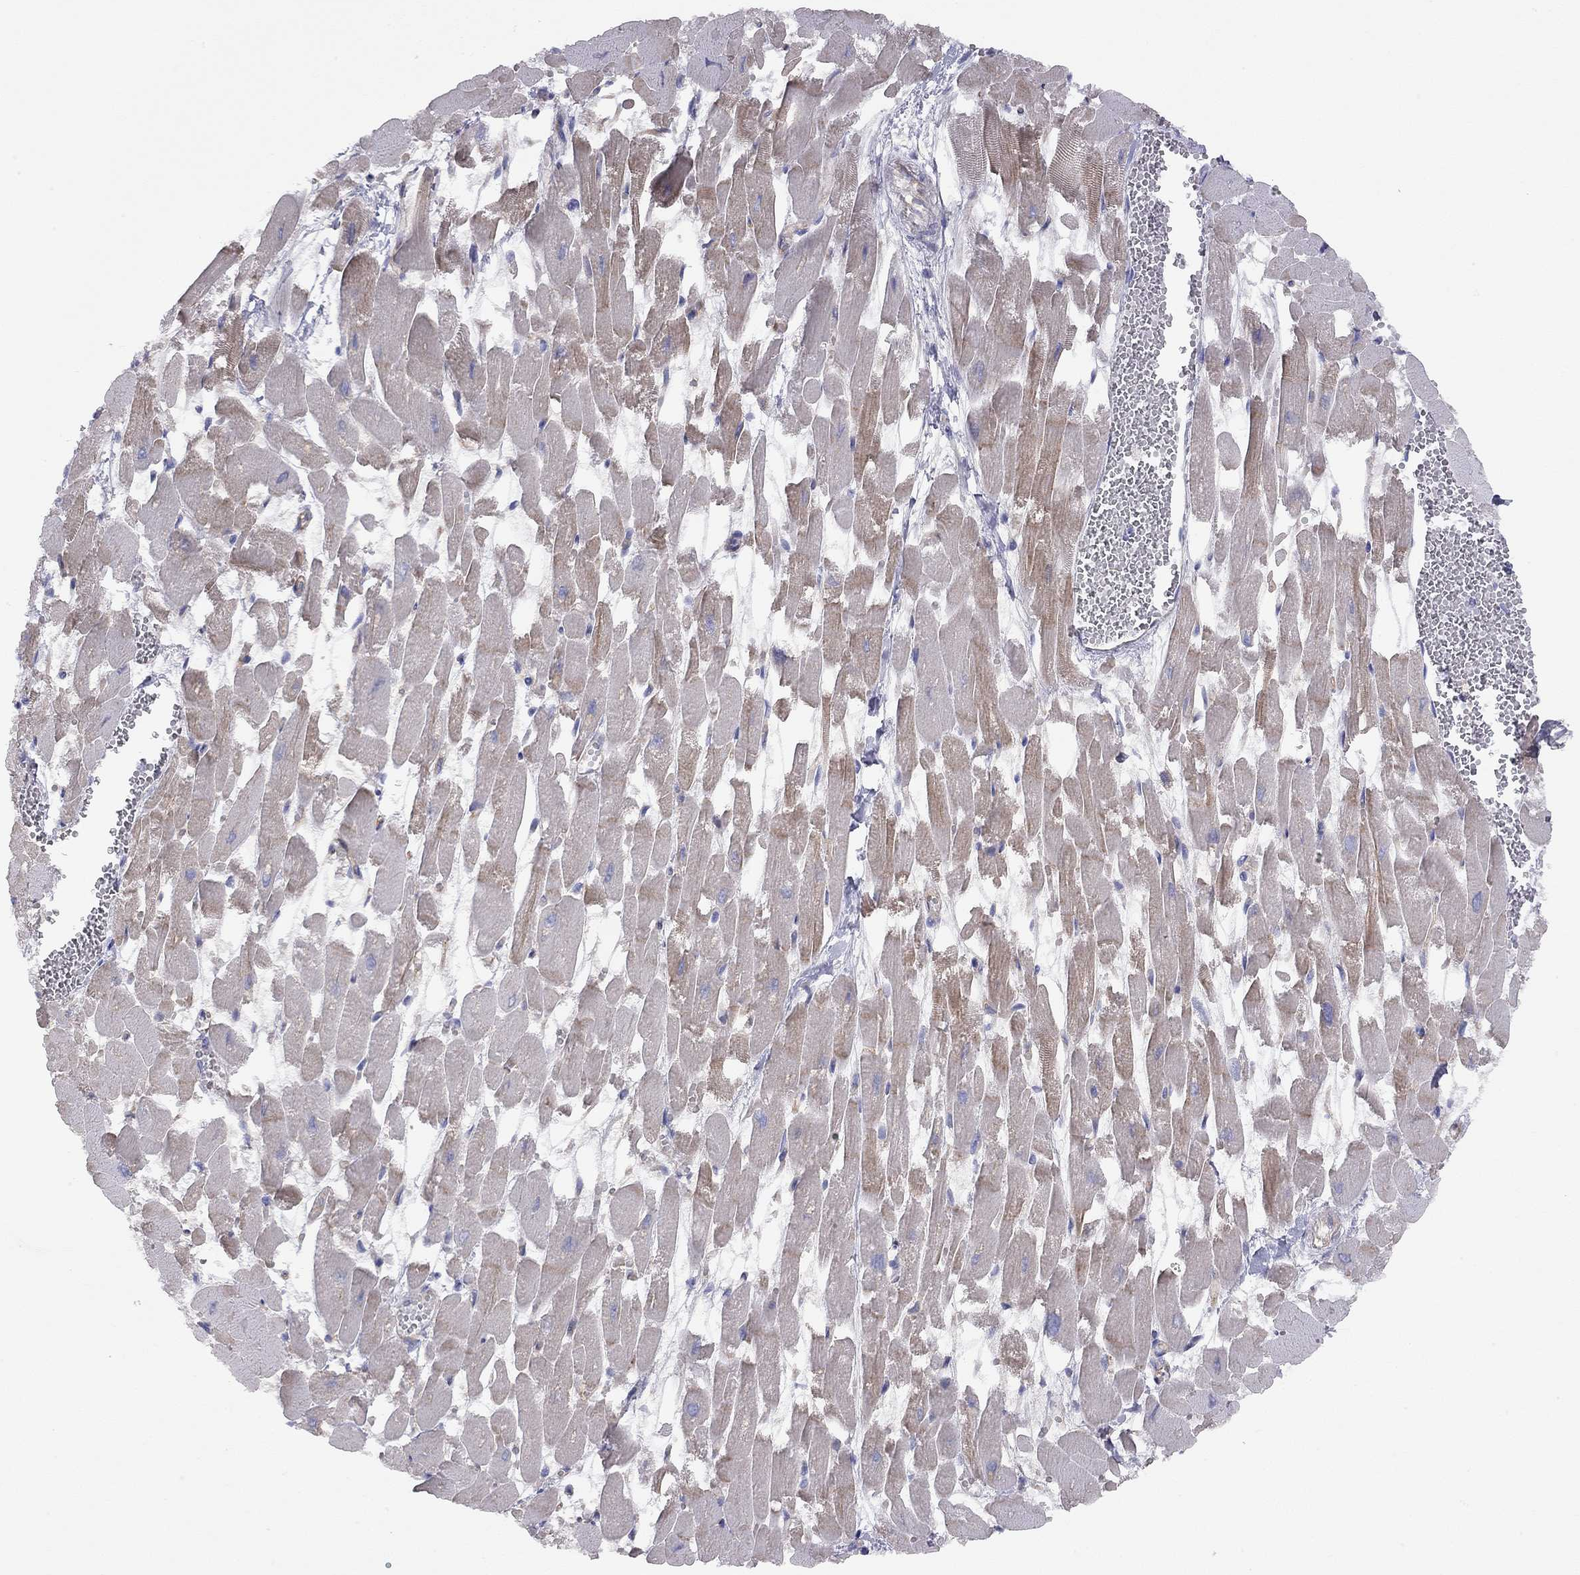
{"staining": {"intensity": "moderate", "quantity": "<25%", "location": "cytoplasmic/membranous"}, "tissue": "heart muscle", "cell_type": "Cardiomyocytes", "image_type": "normal", "snomed": [{"axis": "morphology", "description": "Normal tissue, NOS"}, {"axis": "topography", "description": "Heart"}], "caption": "Human heart muscle stained for a protein (brown) reveals moderate cytoplasmic/membranous positive staining in approximately <25% of cardiomyocytes.", "gene": "GPRC5B", "patient": {"sex": "female", "age": 52}}